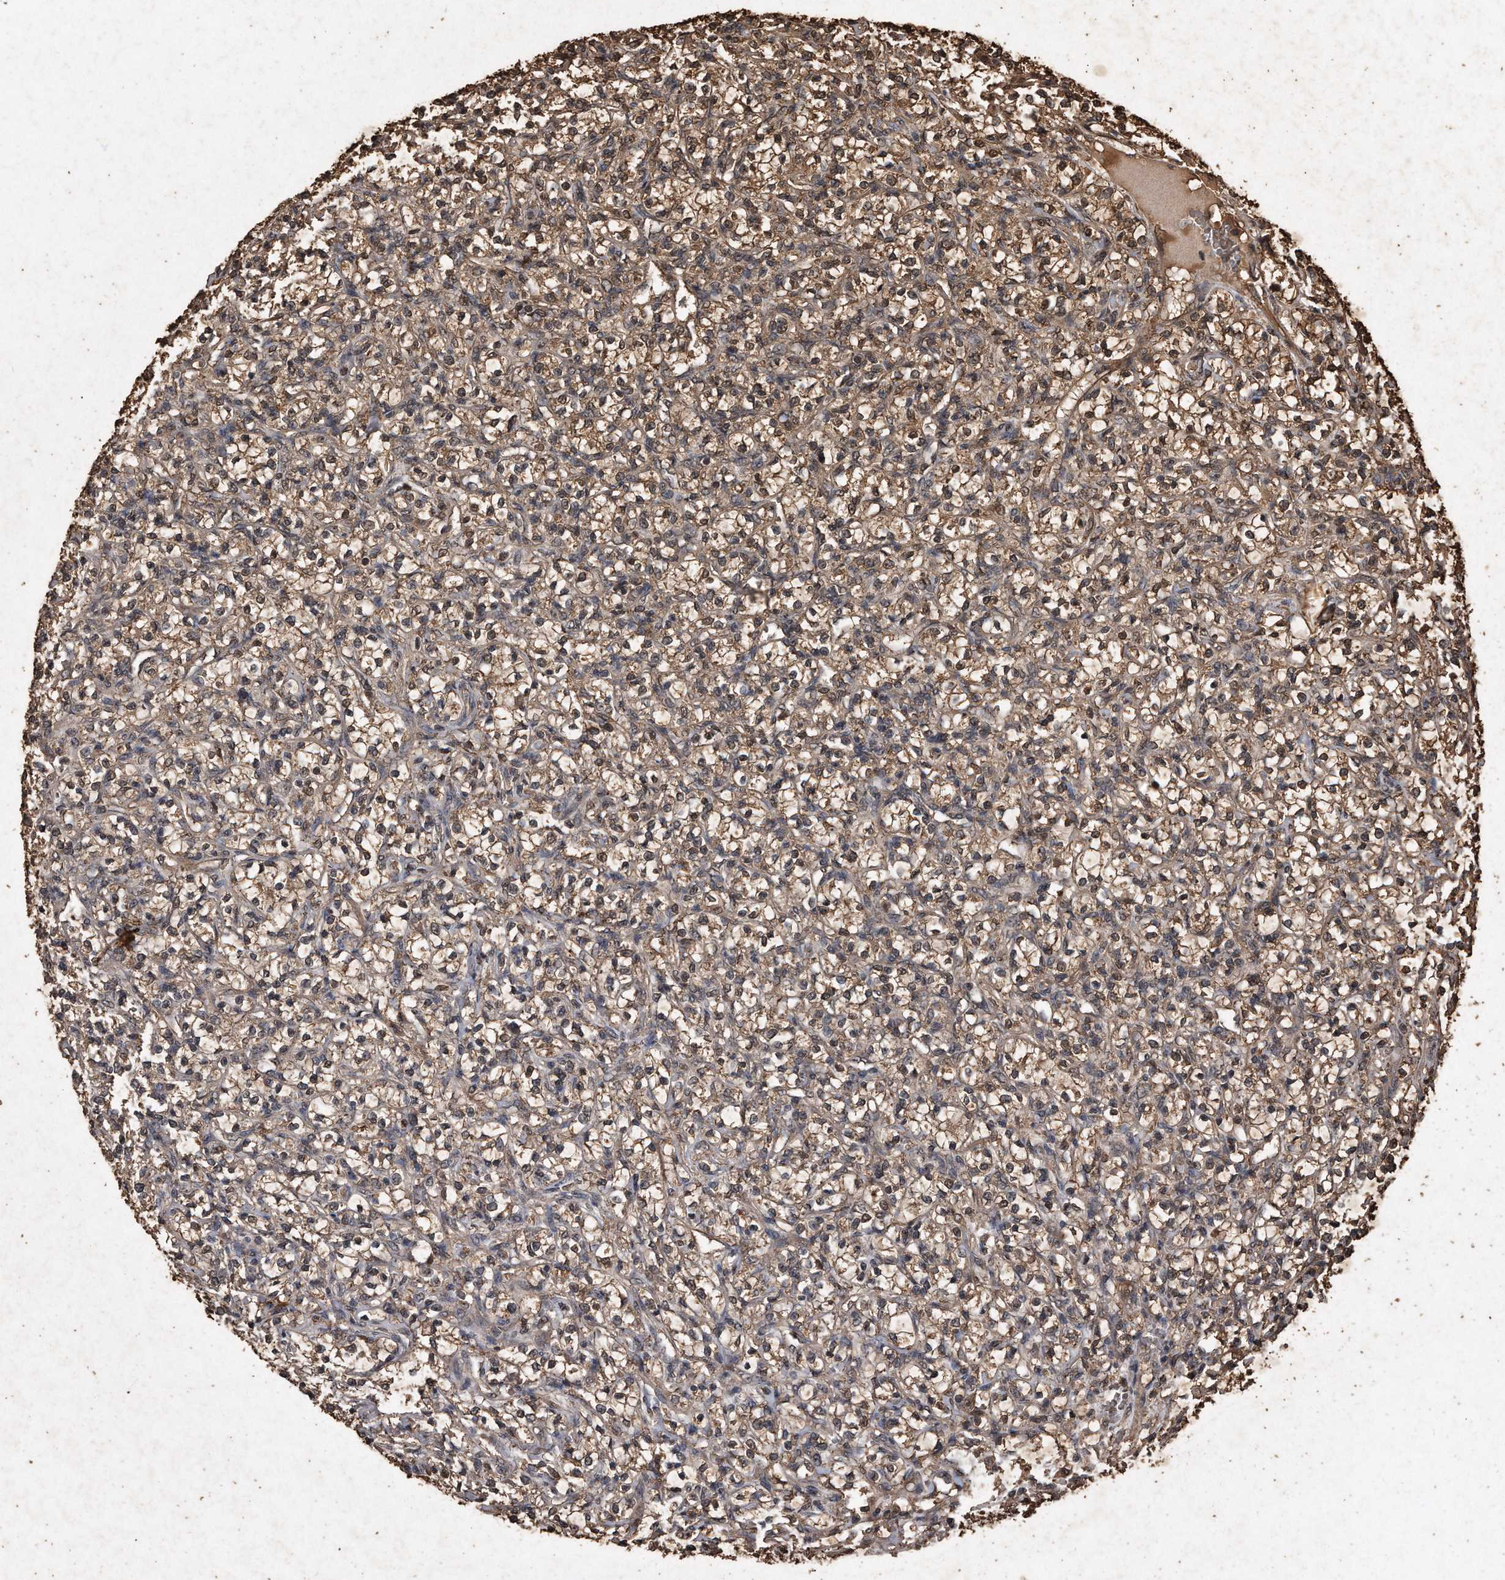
{"staining": {"intensity": "moderate", "quantity": "25%-75%", "location": "cytoplasmic/membranous"}, "tissue": "renal cancer", "cell_type": "Tumor cells", "image_type": "cancer", "snomed": [{"axis": "morphology", "description": "Adenocarcinoma, NOS"}, {"axis": "topography", "description": "Kidney"}], "caption": "High-magnification brightfield microscopy of renal cancer (adenocarcinoma) stained with DAB (brown) and counterstained with hematoxylin (blue). tumor cells exhibit moderate cytoplasmic/membranous staining is seen in about25%-75% of cells.", "gene": "CFLAR", "patient": {"sex": "female", "age": 69}}